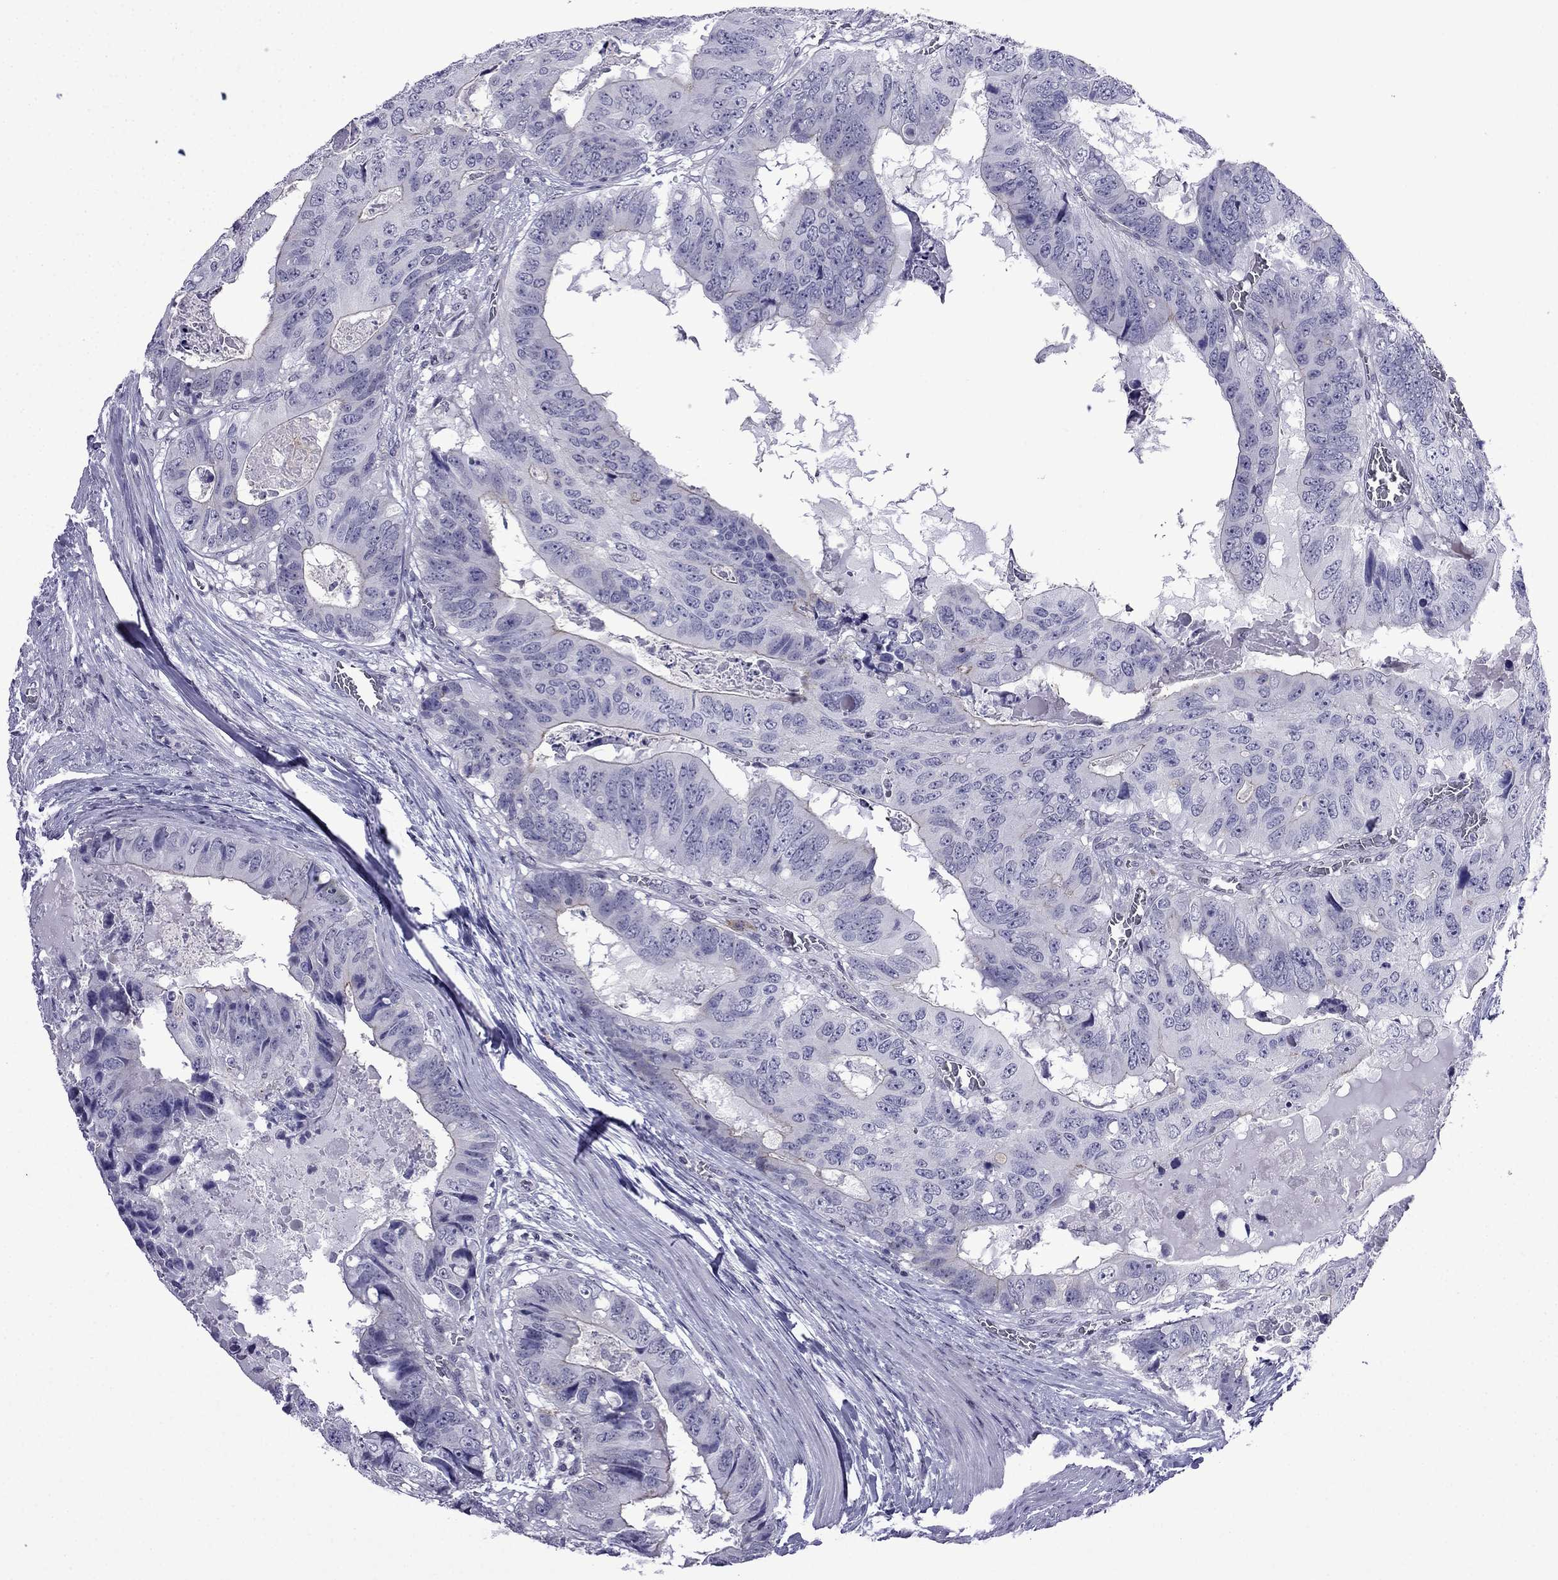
{"staining": {"intensity": "negative", "quantity": "none", "location": "none"}, "tissue": "colorectal cancer", "cell_type": "Tumor cells", "image_type": "cancer", "snomed": [{"axis": "morphology", "description": "Adenocarcinoma, NOS"}, {"axis": "topography", "description": "Colon"}], "caption": "Immunohistochemistry (IHC) photomicrograph of neoplastic tissue: colorectal adenocarcinoma stained with DAB (3,3'-diaminobenzidine) displays no significant protein expression in tumor cells.", "gene": "POM121L12", "patient": {"sex": "male", "age": 79}}